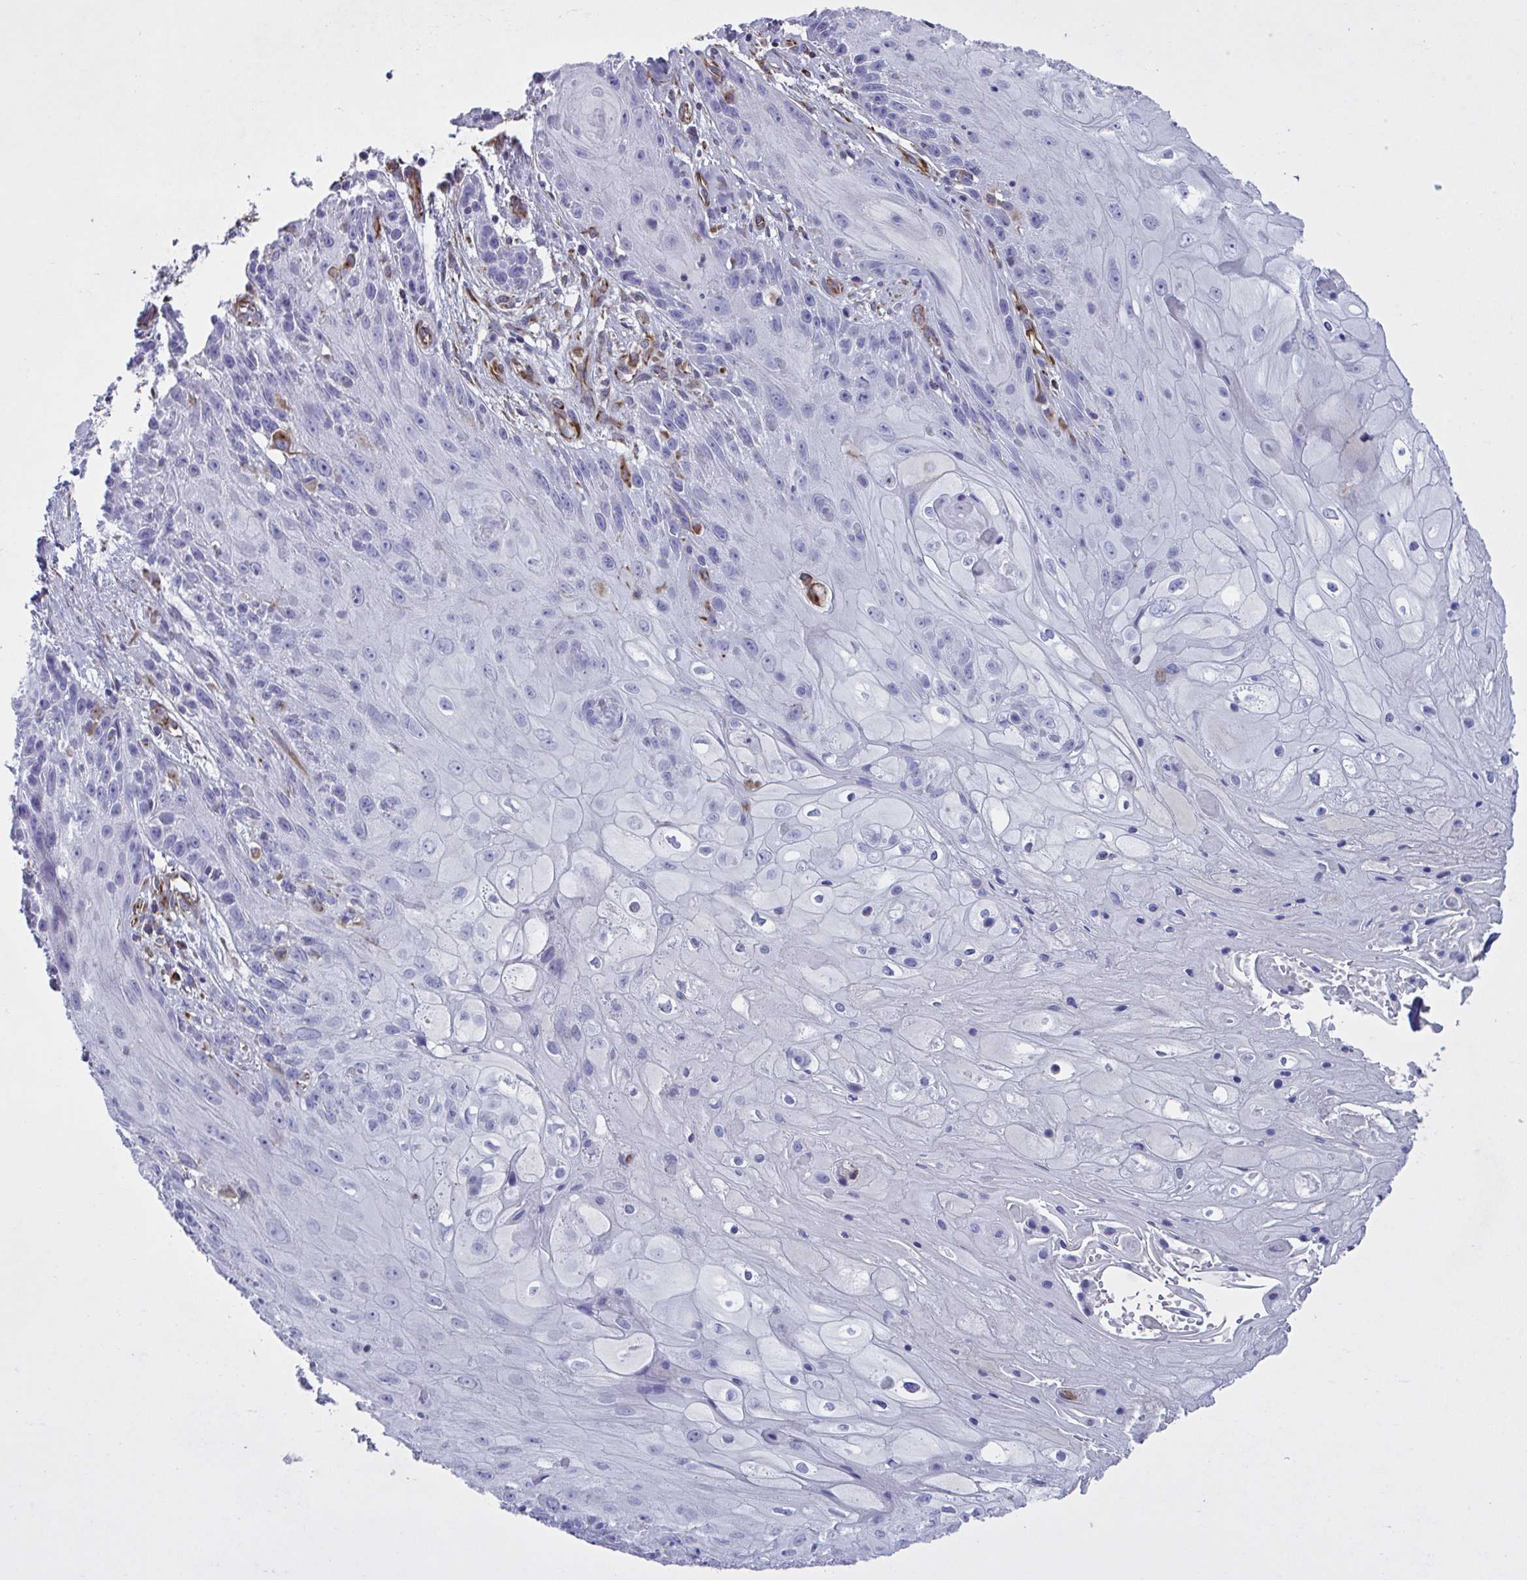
{"staining": {"intensity": "negative", "quantity": "none", "location": "none"}, "tissue": "skin cancer", "cell_type": "Tumor cells", "image_type": "cancer", "snomed": [{"axis": "morphology", "description": "Squamous cell carcinoma, NOS"}, {"axis": "topography", "description": "Skin"}, {"axis": "topography", "description": "Vulva"}], "caption": "DAB immunohistochemical staining of human skin cancer reveals no significant positivity in tumor cells.", "gene": "TMEM86B", "patient": {"sex": "female", "age": 76}}